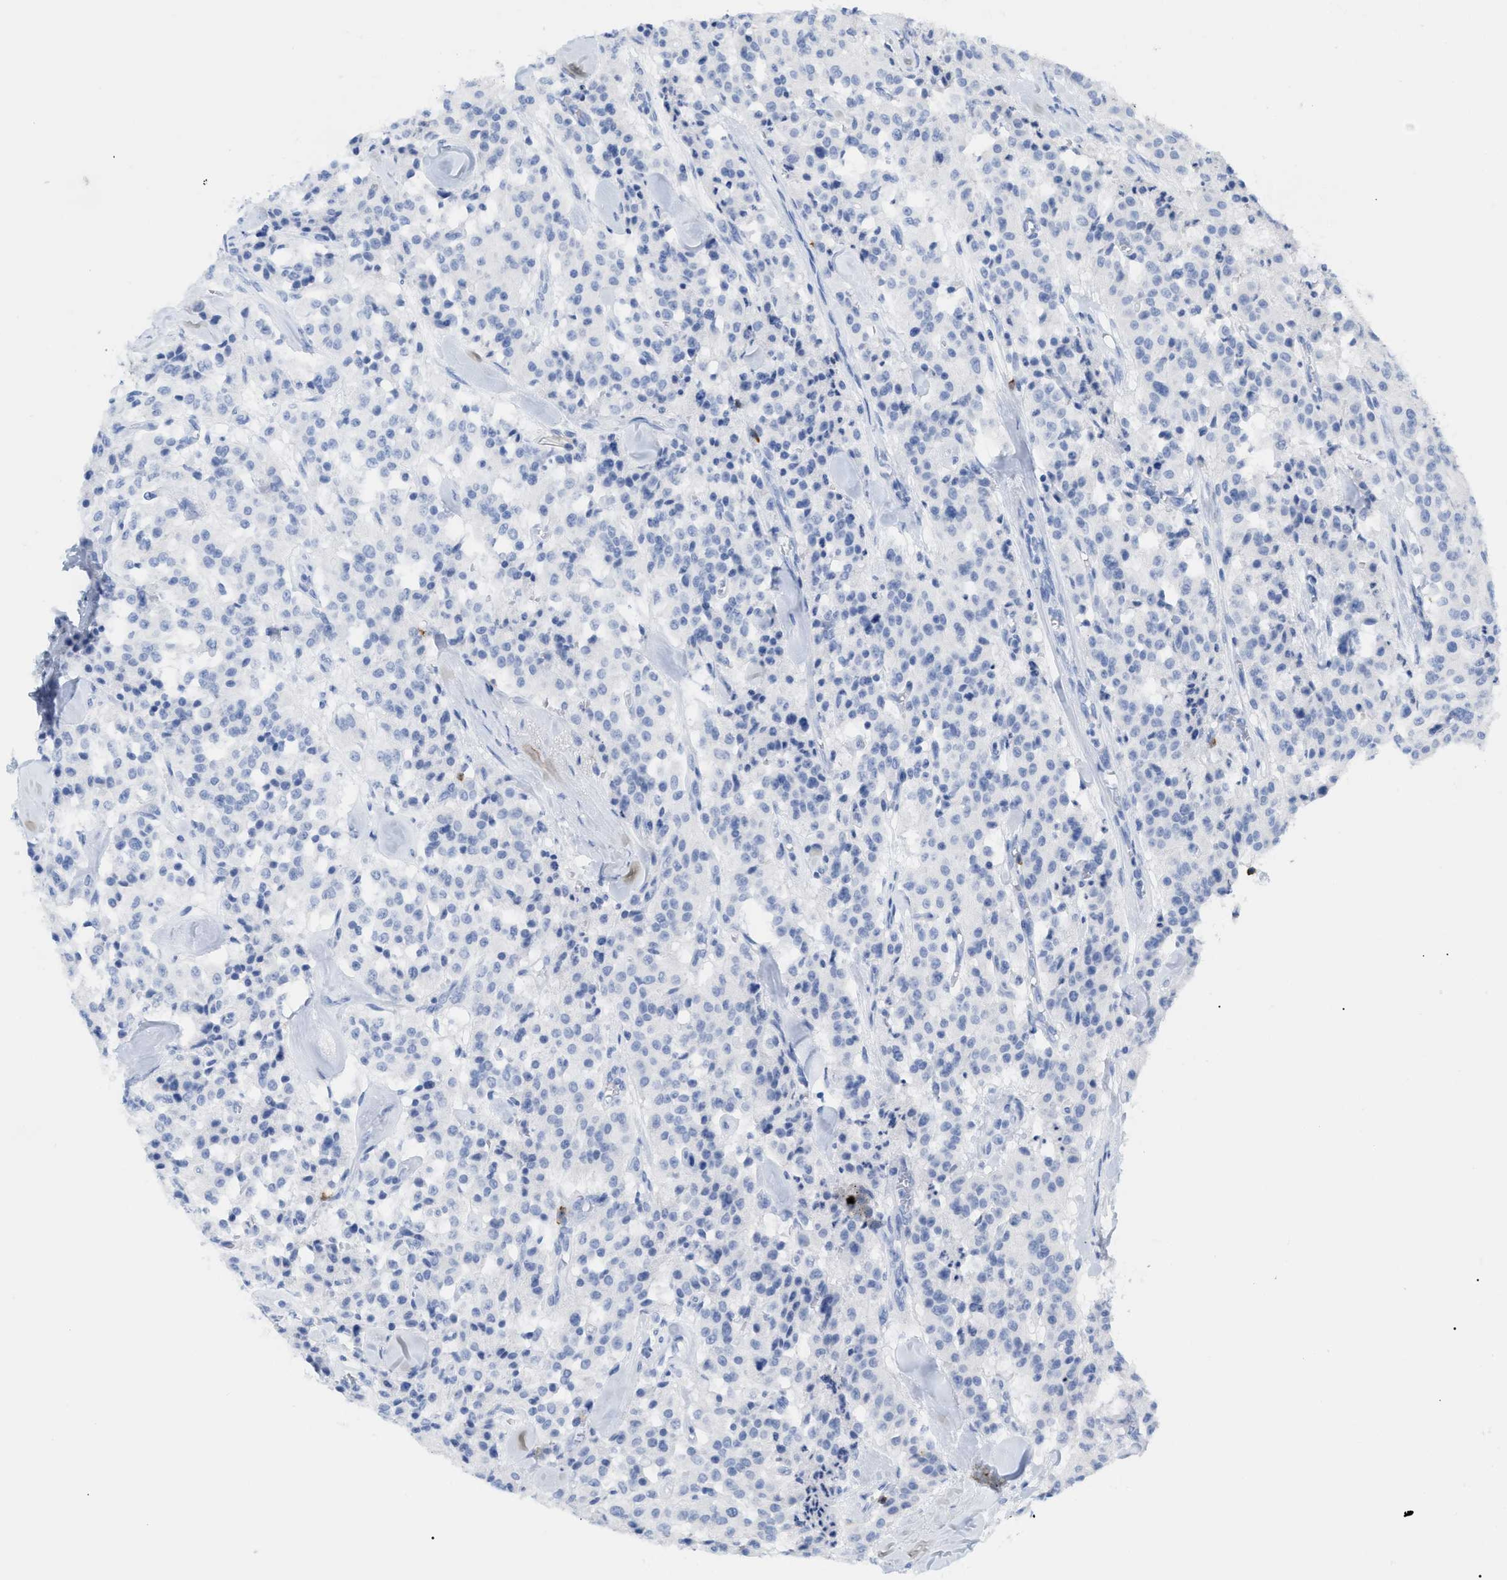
{"staining": {"intensity": "negative", "quantity": "none", "location": "none"}, "tissue": "carcinoid", "cell_type": "Tumor cells", "image_type": "cancer", "snomed": [{"axis": "morphology", "description": "Carcinoid, malignant, NOS"}, {"axis": "topography", "description": "Lung"}], "caption": "A histopathology image of malignant carcinoid stained for a protein shows no brown staining in tumor cells.", "gene": "CD5", "patient": {"sex": "male", "age": 30}}